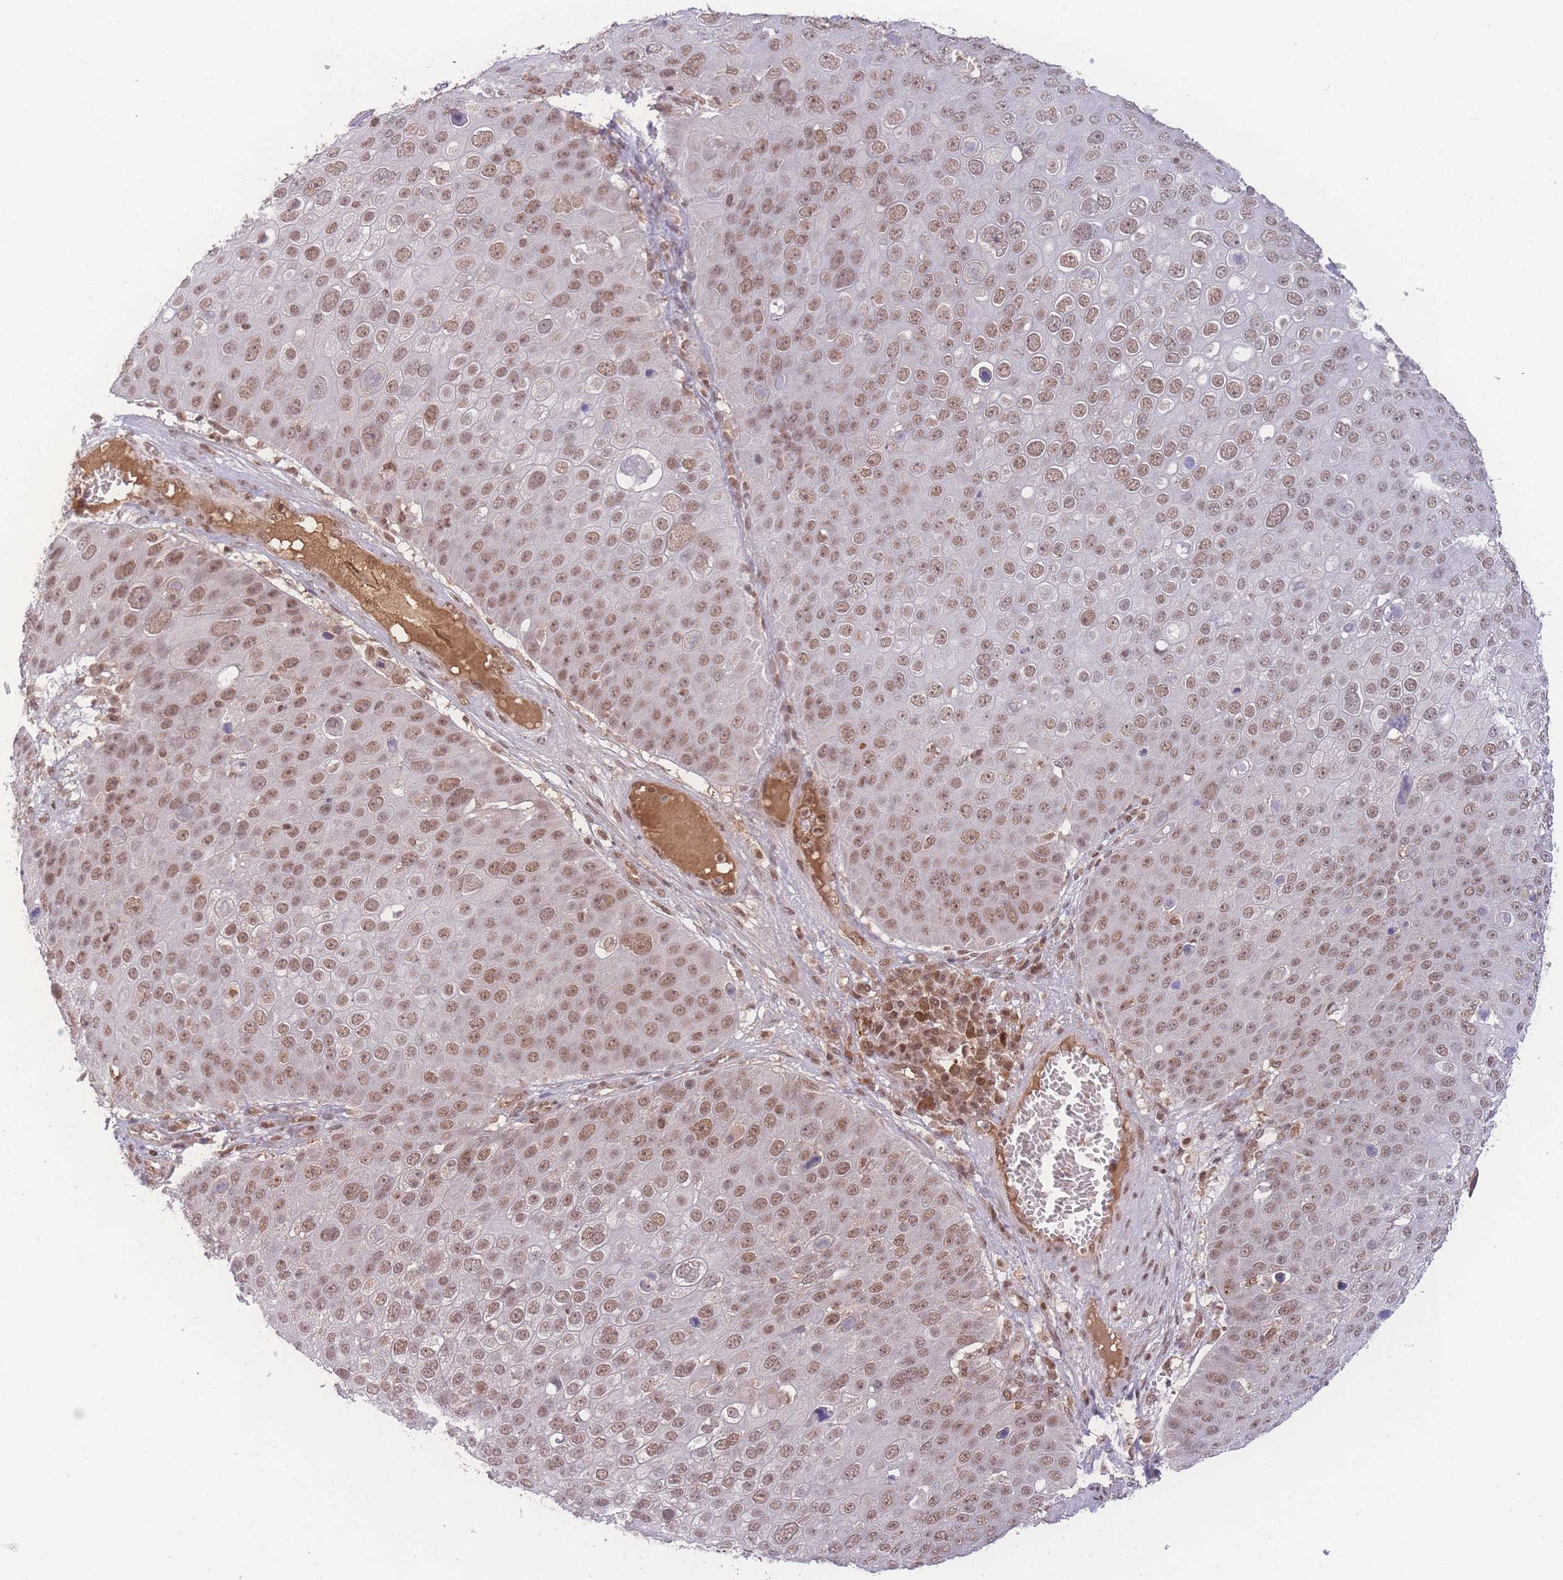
{"staining": {"intensity": "moderate", "quantity": ">75%", "location": "nuclear"}, "tissue": "skin cancer", "cell_type": "Tumor cells", "image_type": "cancer", "snomed": [{"axis": "morphology", "description": "Squamous cell carcinoma, NOS"}, {"axis": "topography", "description": "Skin"}], "caption": "The image reveals staining of skin squamous cell carcinoma, revealing moderate nuclear protein expression (brown color) within tumor cells.", "gene": "RAVER1", "patient": {"sex": "male", "age": 71}}